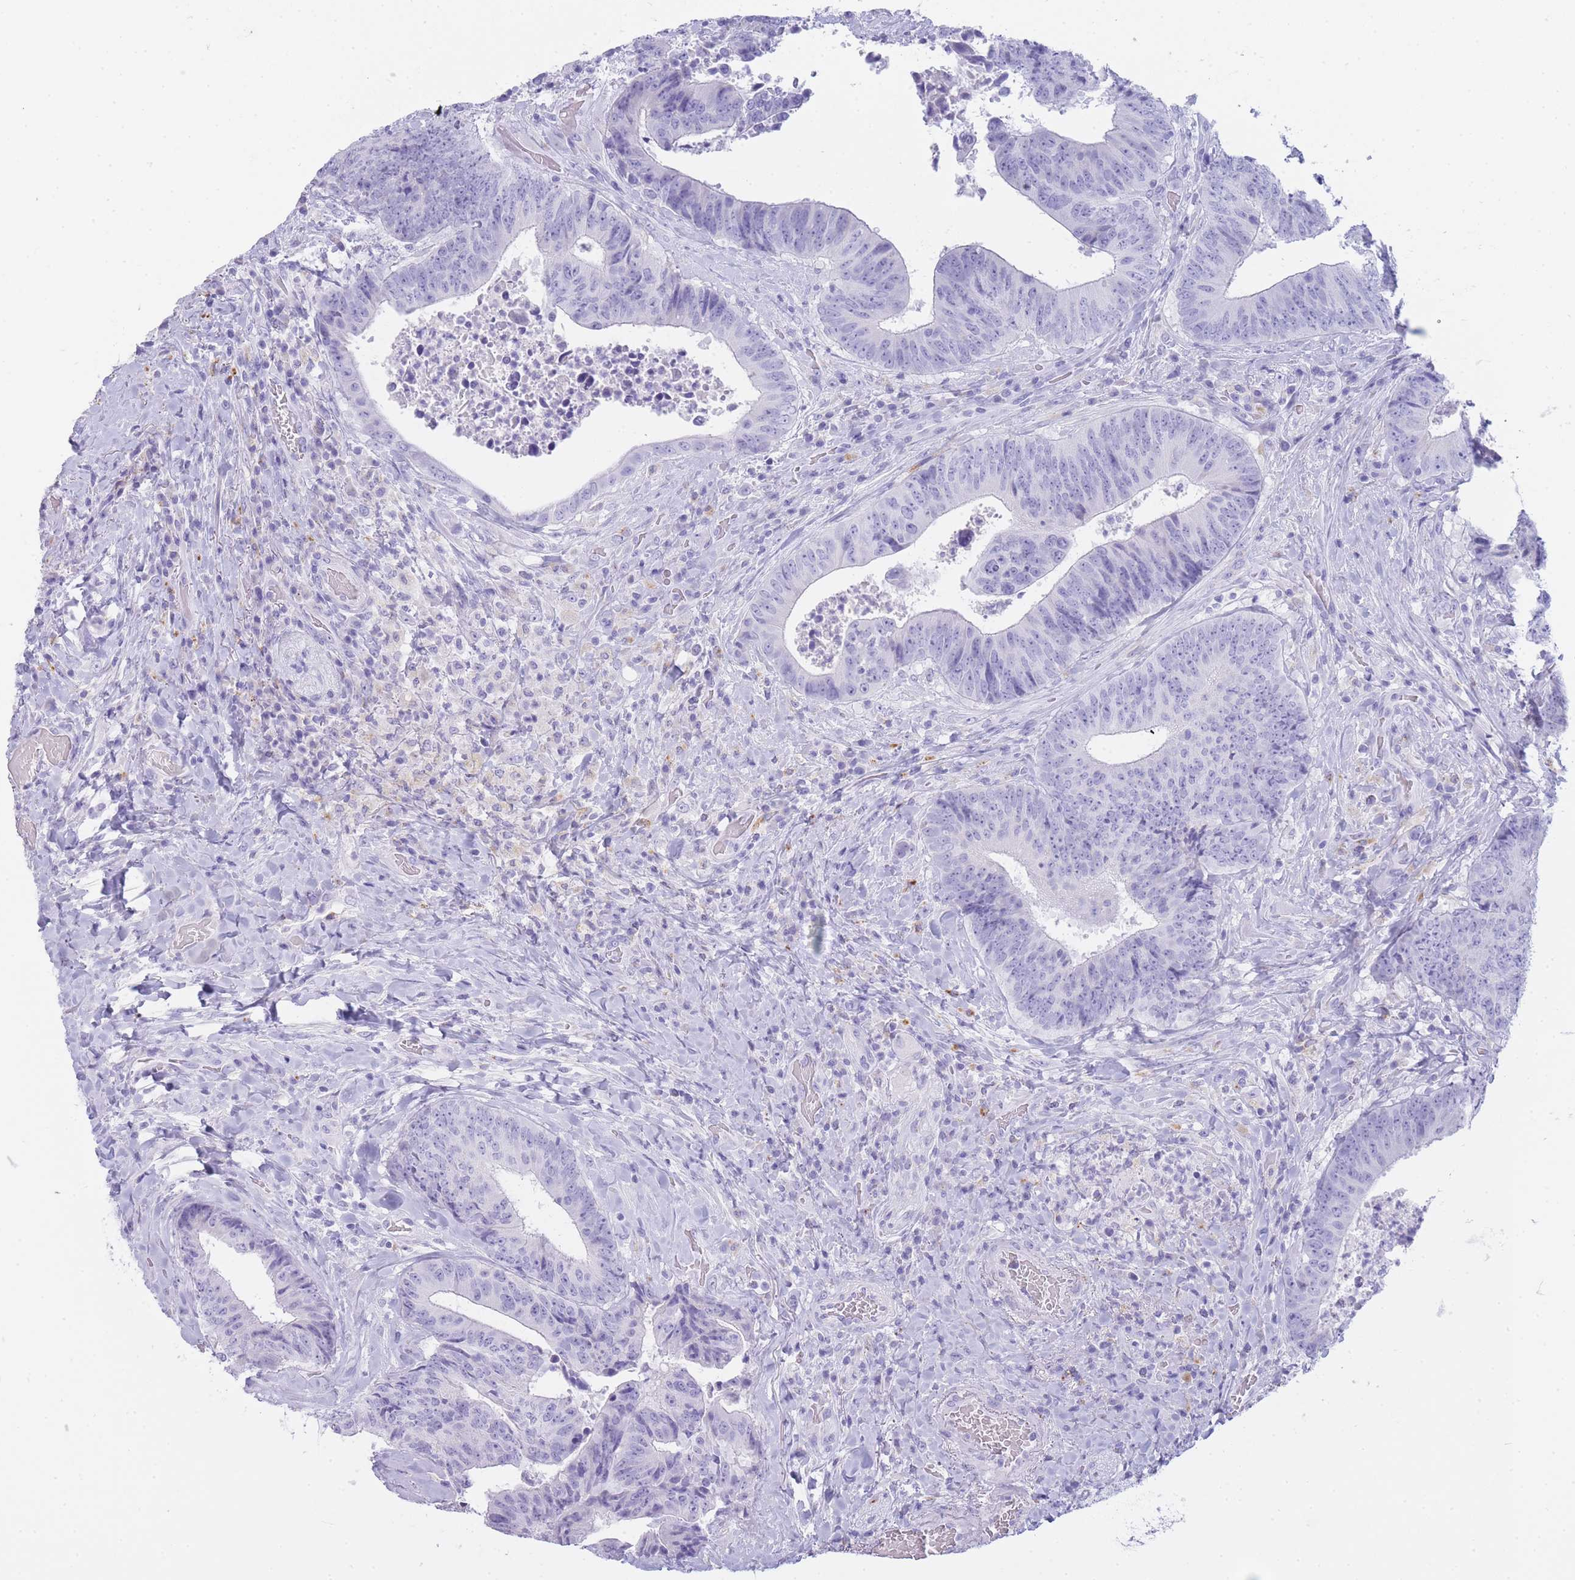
{"staining": {"intensity": "negative", "quantity": "none", "location": "none"}, "tissue": "colorectal cancer", "cell_type": "Tumor cells", "image_type": "cancer", "snomed": [{"axis": "morphology", "description": "Adenocarcinoma, NOS"}, {"axis": "topography", "description": "Rectum"}], "caption": "A photomicrograph of human colorectal cancer (adenocarcinoma) is negative for staining in tumor cells. Brightfield microscopy of IHC stained with DAB (brown) and hematoxylin (blue), captured at high magnification.", "gene": "GAA", "patient": {"sex": "male", "age": 72}}